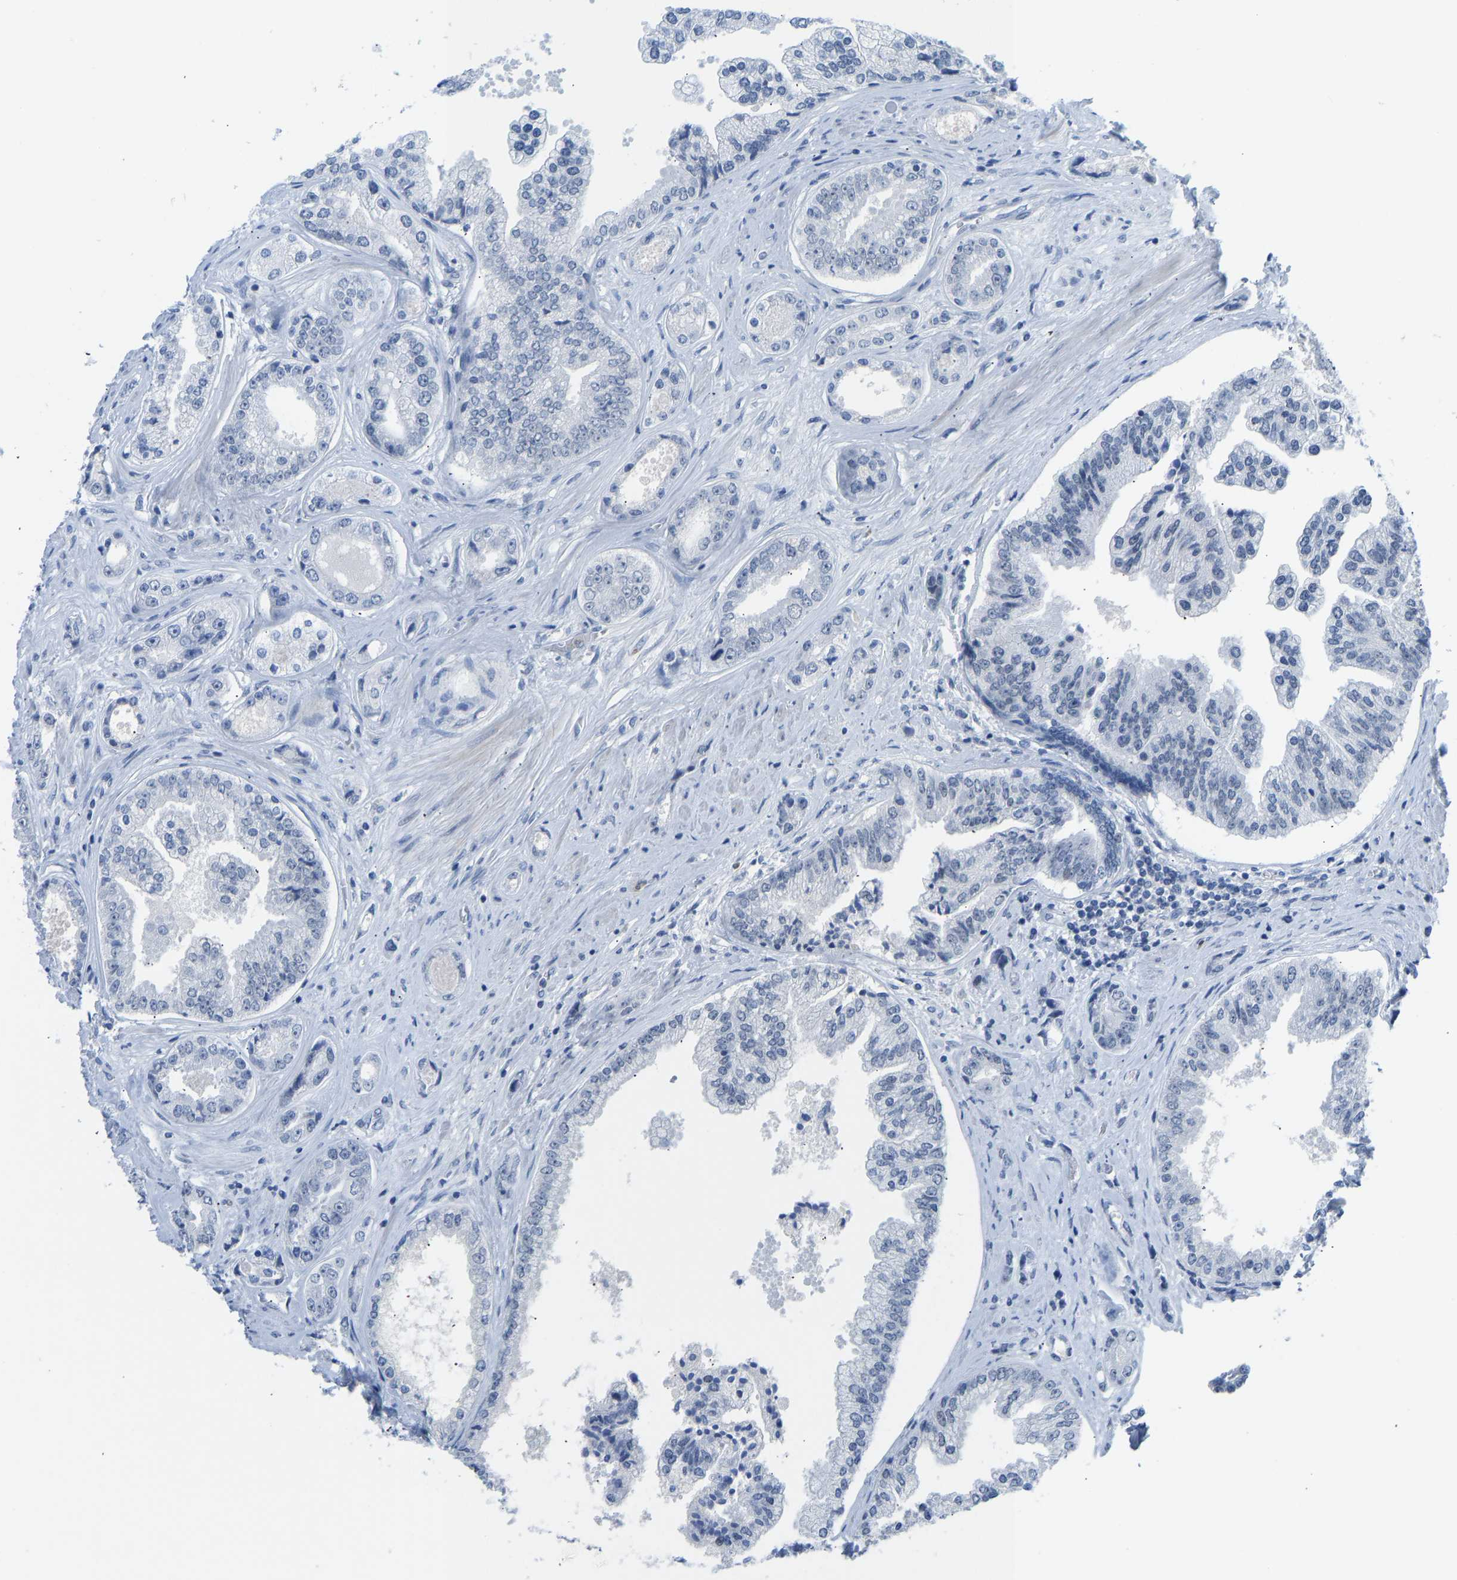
{"staining": {"intensity": "negative", "quantity": "none", "location": "none"}, "tissue": "prostate cancer", "cell_type": "Tumor cells", "image_type": "cancer", "snomed": [{"axis": "morphology", "description": "Adenocarcinoma, High grade"}, {"axis": "topography", "description": "Prostate"}], "caption": "This is a photomicrograph of IHC staining of prostate cancer, which shows no expression in tumor cells.", "gene": "TXNDC2", "patient": {"sex": "male", "age": 61}}